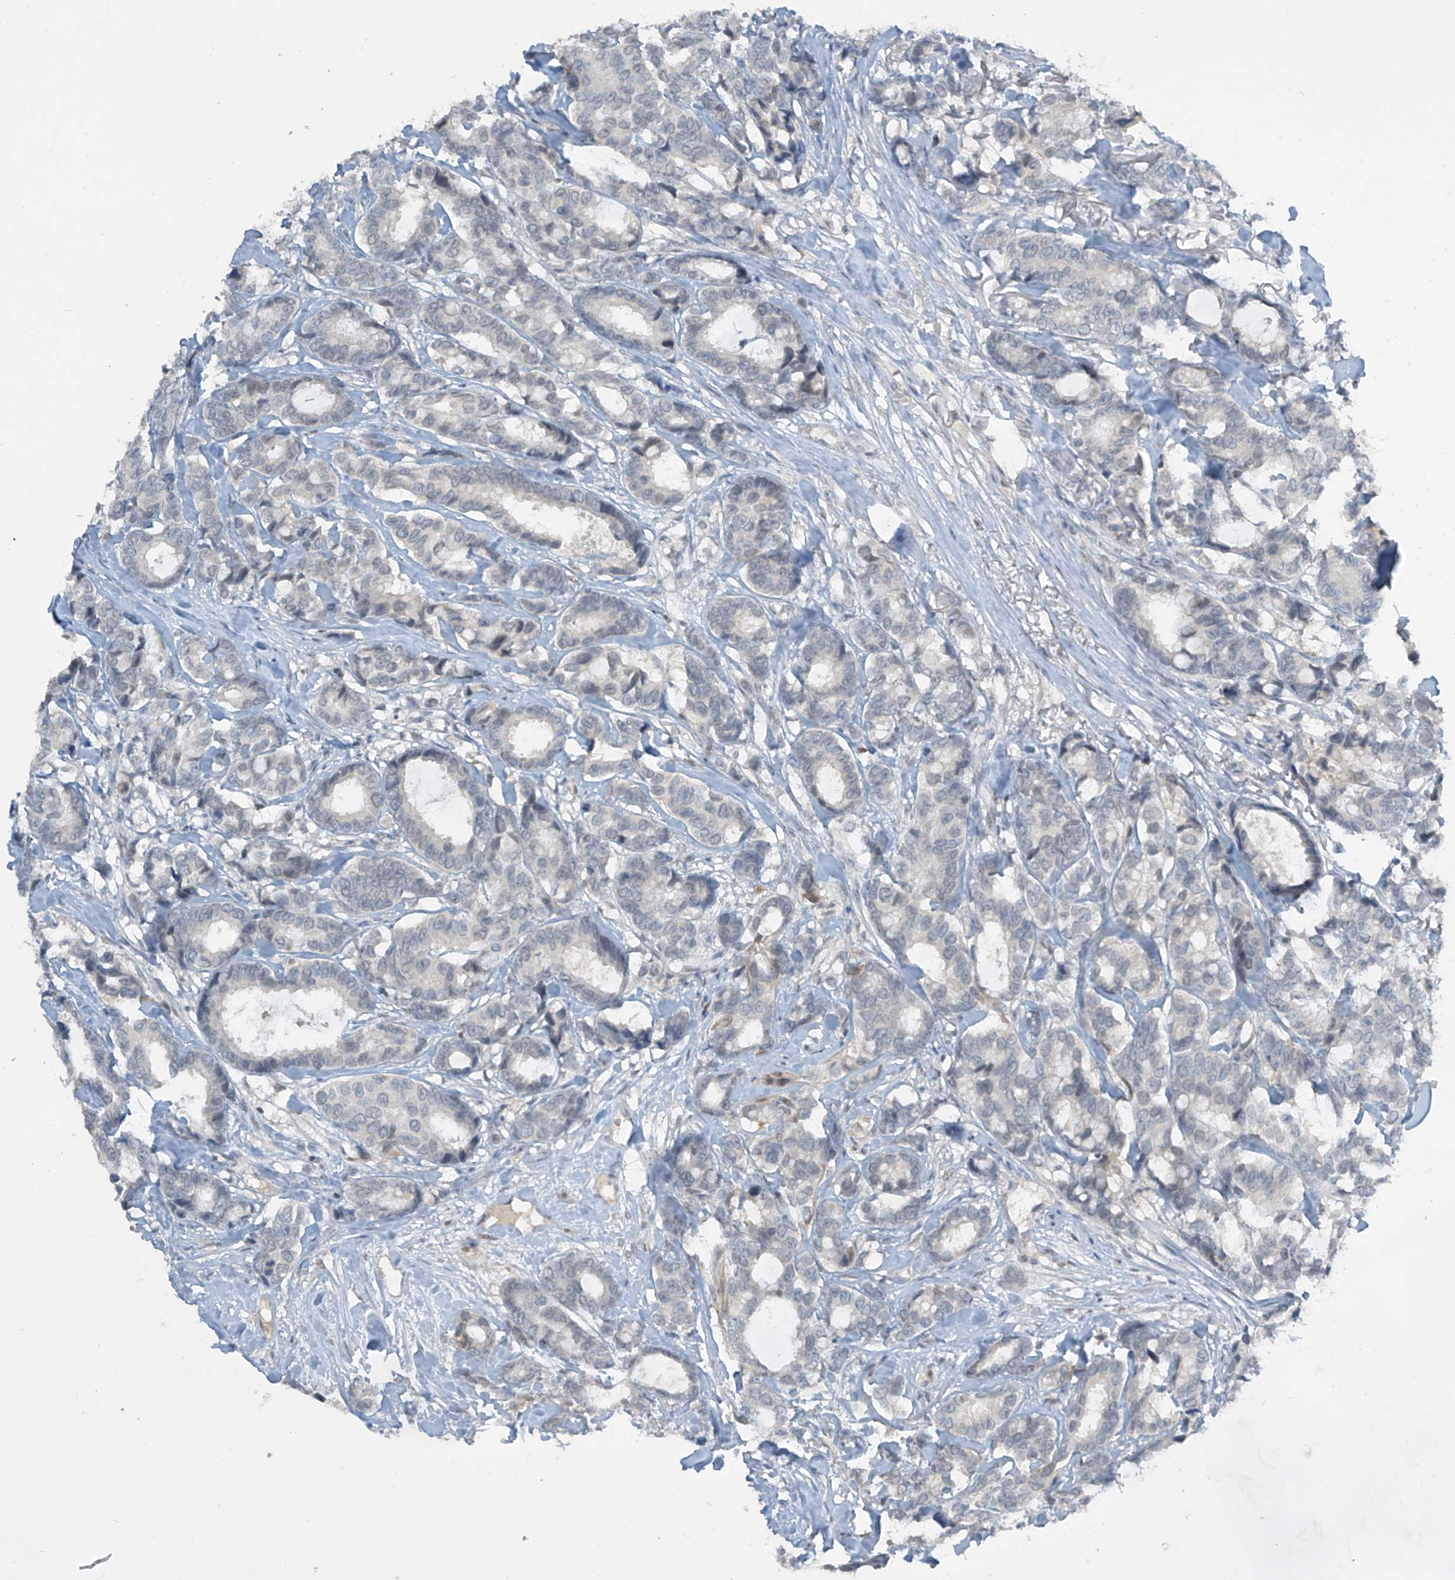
{"staining": {"intensity": "negative", "quantity": "none", "location": "none"}, "tissue": "breast cancer", "cell_type": "Tumor cells", "image_type": "cancer", "snomed": [{"axis": "morphology", "description": "Duct carcinoma"}, {"axis": "topography", "description": "Breast"}], "caption": "Immunohistochemistry (IHC) of human breast cancer (intraductal carcinoma) demonstrates no expression in tumor cells.", "gene": "METAP1D", "patient": {"sex": "female", "age": 87}}